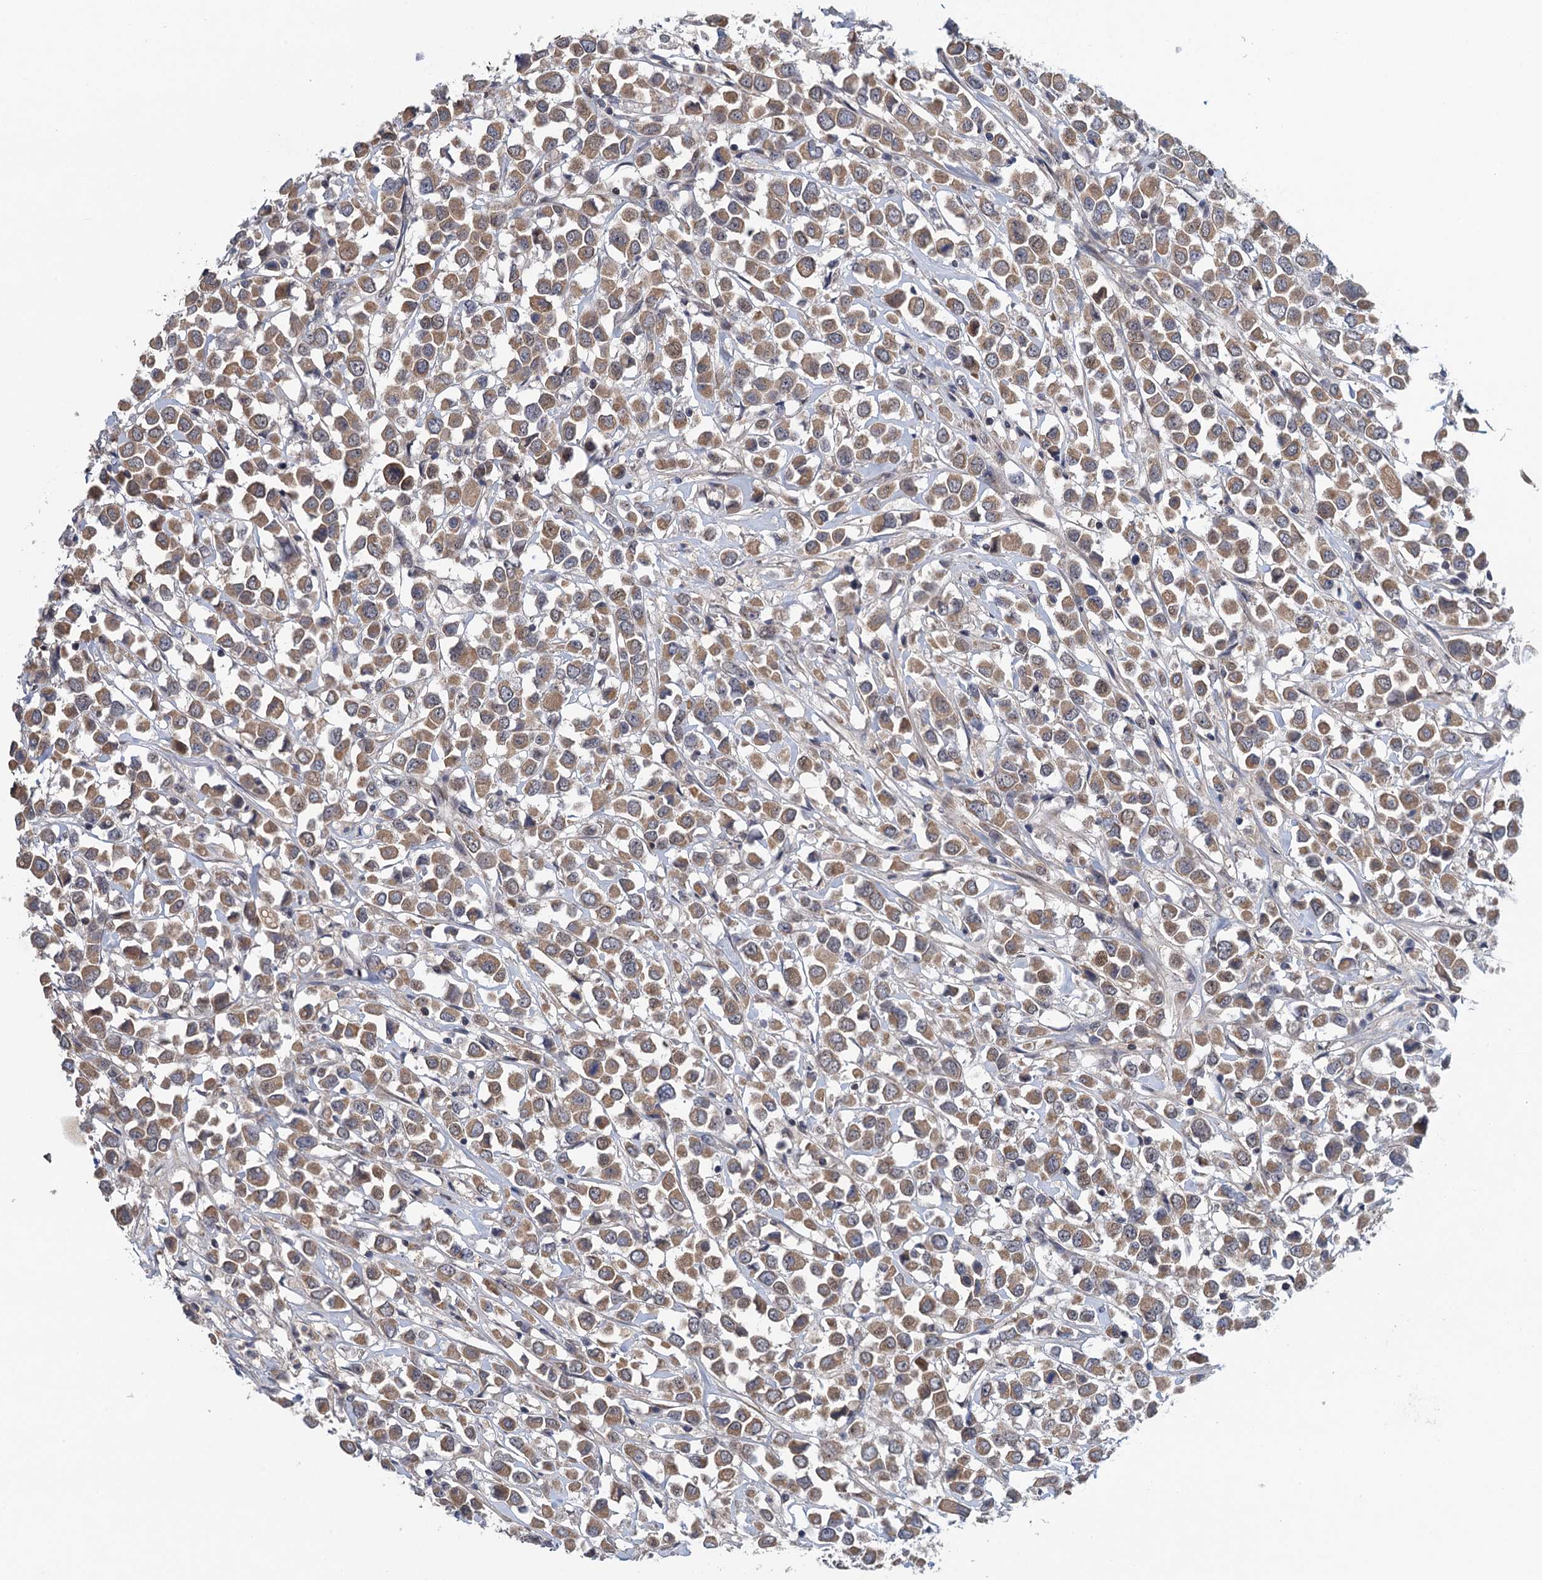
{"staining": {"intensity": "moderate", "quantity": ">75%", "location": "cytoplasmic/membranous"}, "tissue": "breast cancer", "cell_type": "Tumor cells", "image_type": "cancer", "snomed": [{"axis": "morphology", "description": "Duct carcinoma"}, {"axis": "topography", "description": "Breast"}], "caption": "Breast cancer stained for a protein displays moderate cytoplasmic/membranous positivity in tumor cells. (brown staining indicates protein expression, while blue staining denotes nuclei).", "gene": "MDM1", "patient": {"sex": "female", "age": 61}}